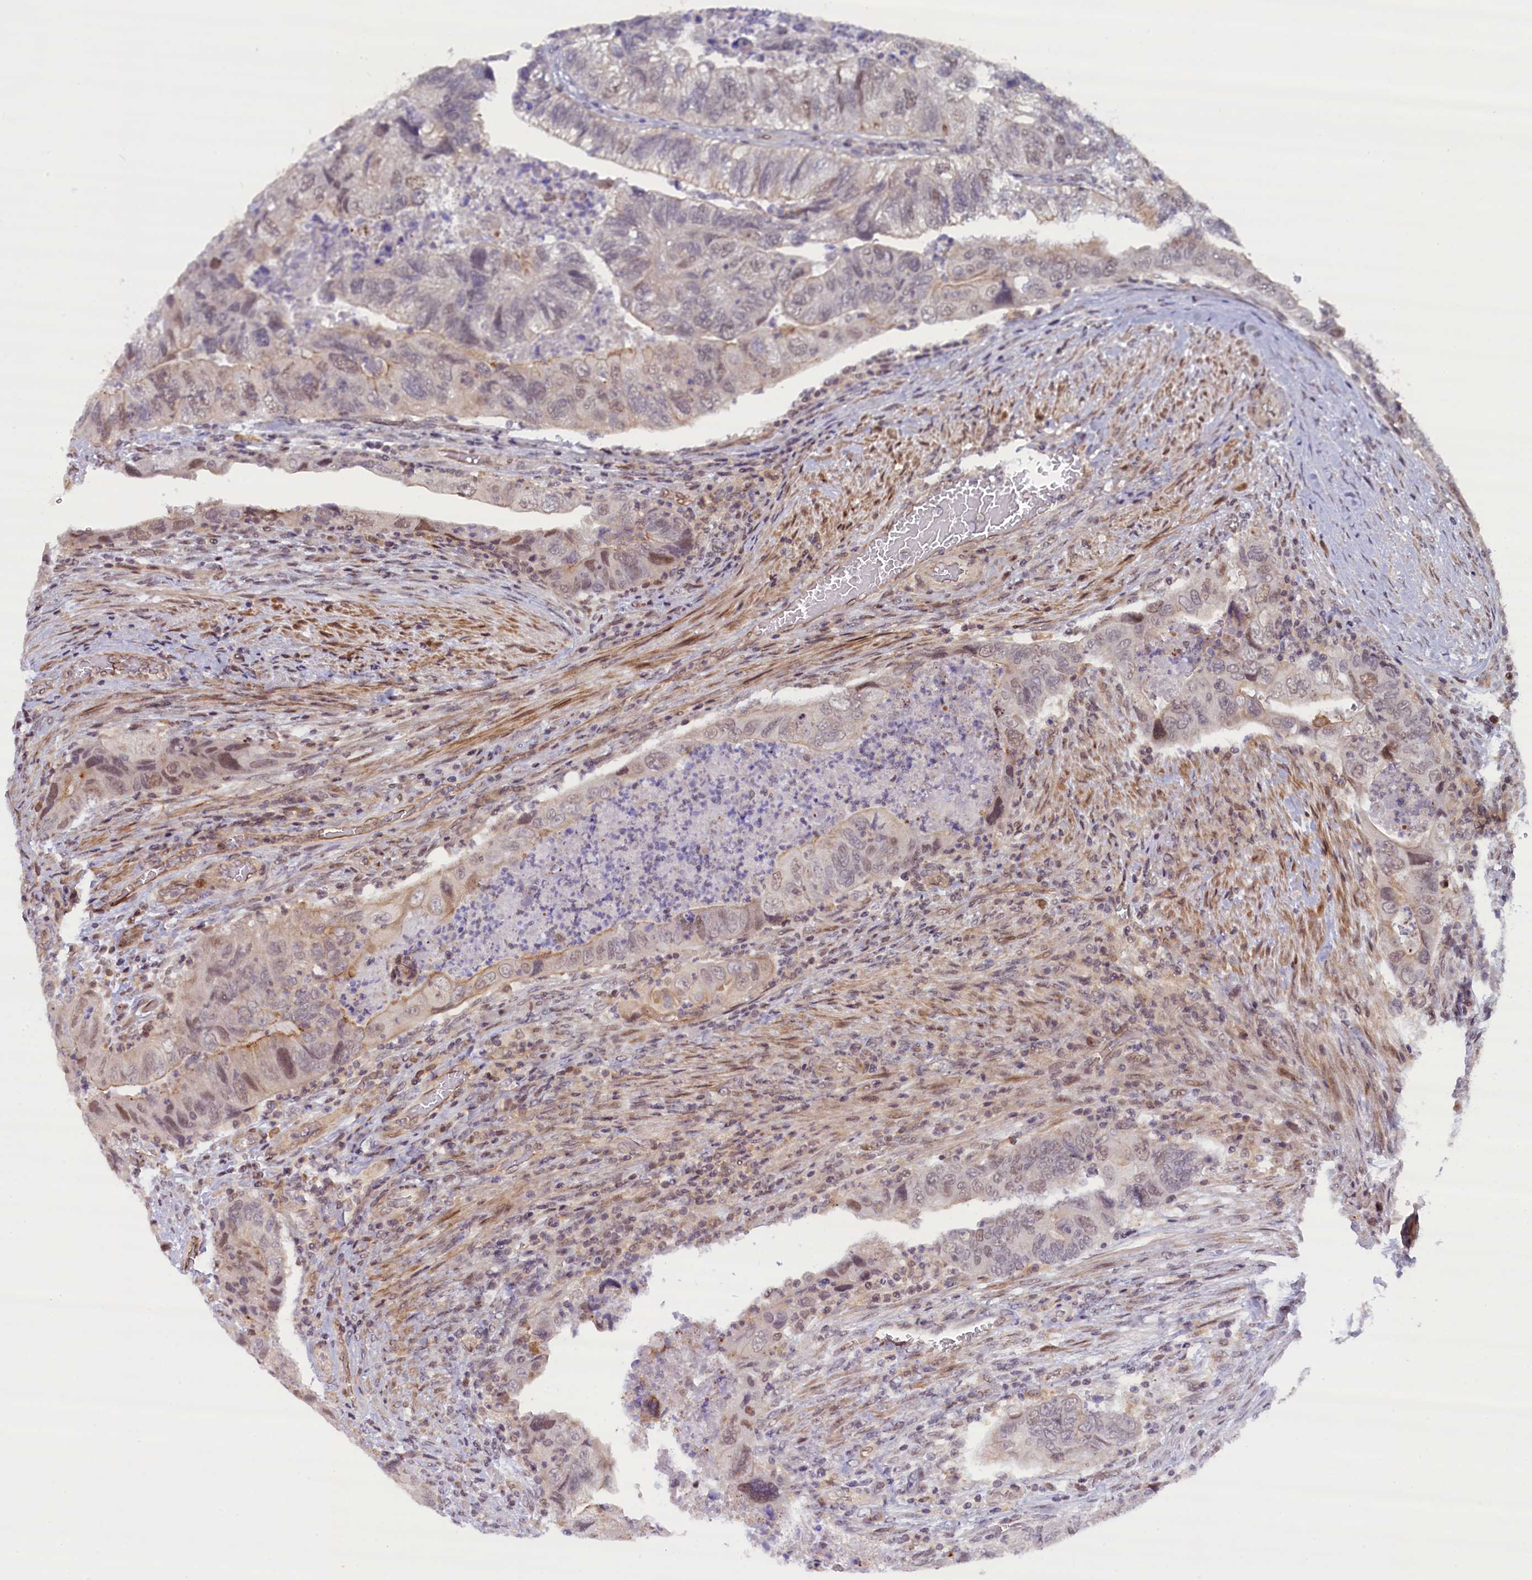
{"staining": {"intensity": "weak", "quantity": "<25%", "location": "nuclear"}, "tissue": "colorectal cancer", "cell_type": "Tumor cells", "image_type": "cancer", "snomed": [{"axis": "morphology", "description": "Adenocarcinoma, NOS"}, {"axis": "topography", "description": "Rectum"}], "caption": "Image shows no significant protein staining in tumor cells of adenocarcinoma (colorectal).", "gene": "FCHO1", "patient": {"sex": "male", "age": 63}}